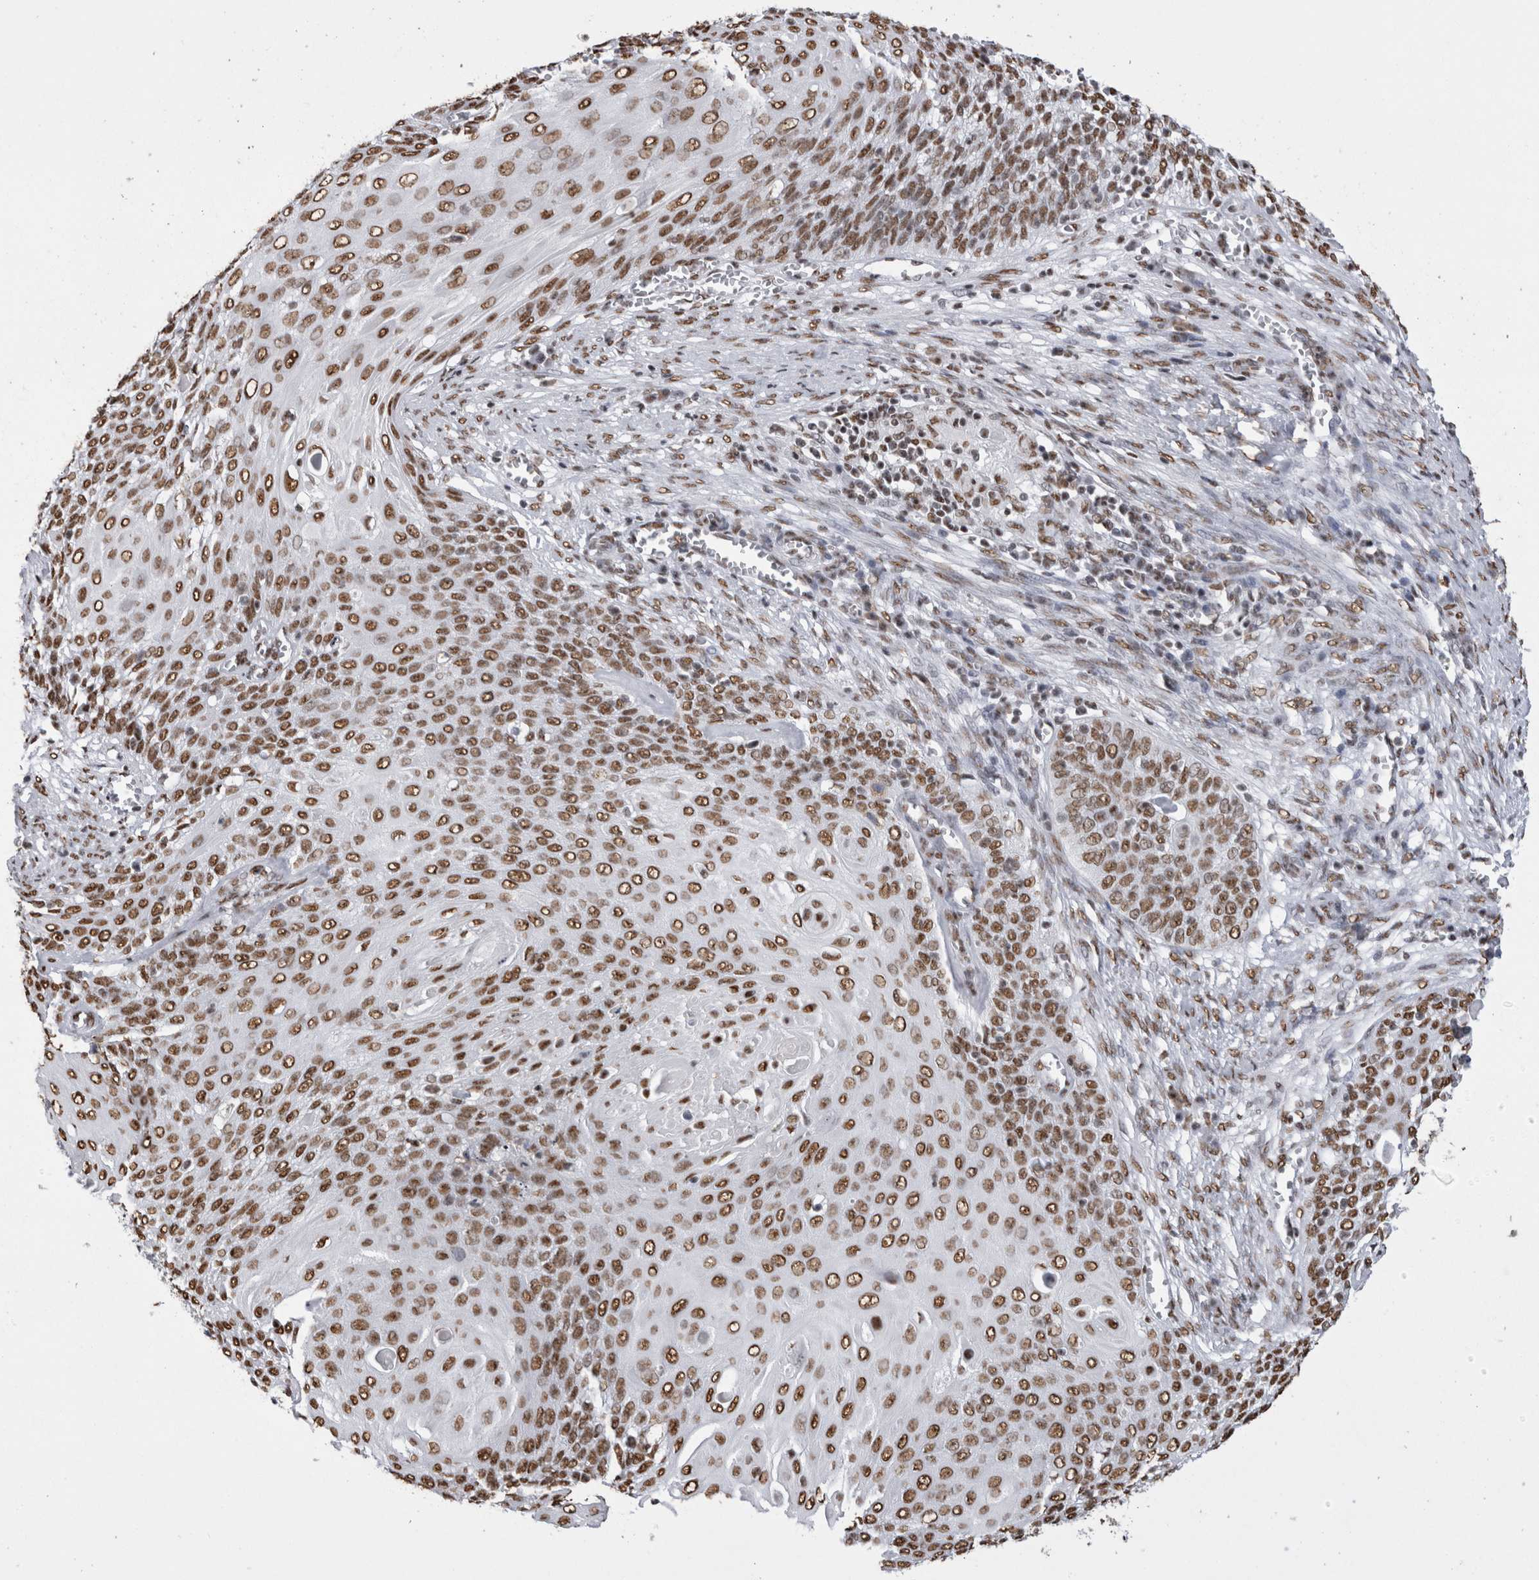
{"staining": {"intensity": "moderate", "quantity": ">75%", "location": "nuclear"}, "tissue": "cervical cancer", "cell_type": "Tumor cells", "image_type": "cancer", "snomed": [{"axis": "morphology", "description": "Squamous cell carcinoma, NOS"}, {"axis": "topography", "description": "Cervix"}], "caption": "Cervical cancer (squamous cell carcinoma) tissue reveals moderate nuclear expression in approximately >75% of tumor cells, visualized by immunohistochemistry. The staining is performed using DAB brown chromogen to label protein expression. The nuclei are counter-stained blue using hematoxylin.", "gene": "ALPK3", "patient": {"sex": "female", "age": 39}}